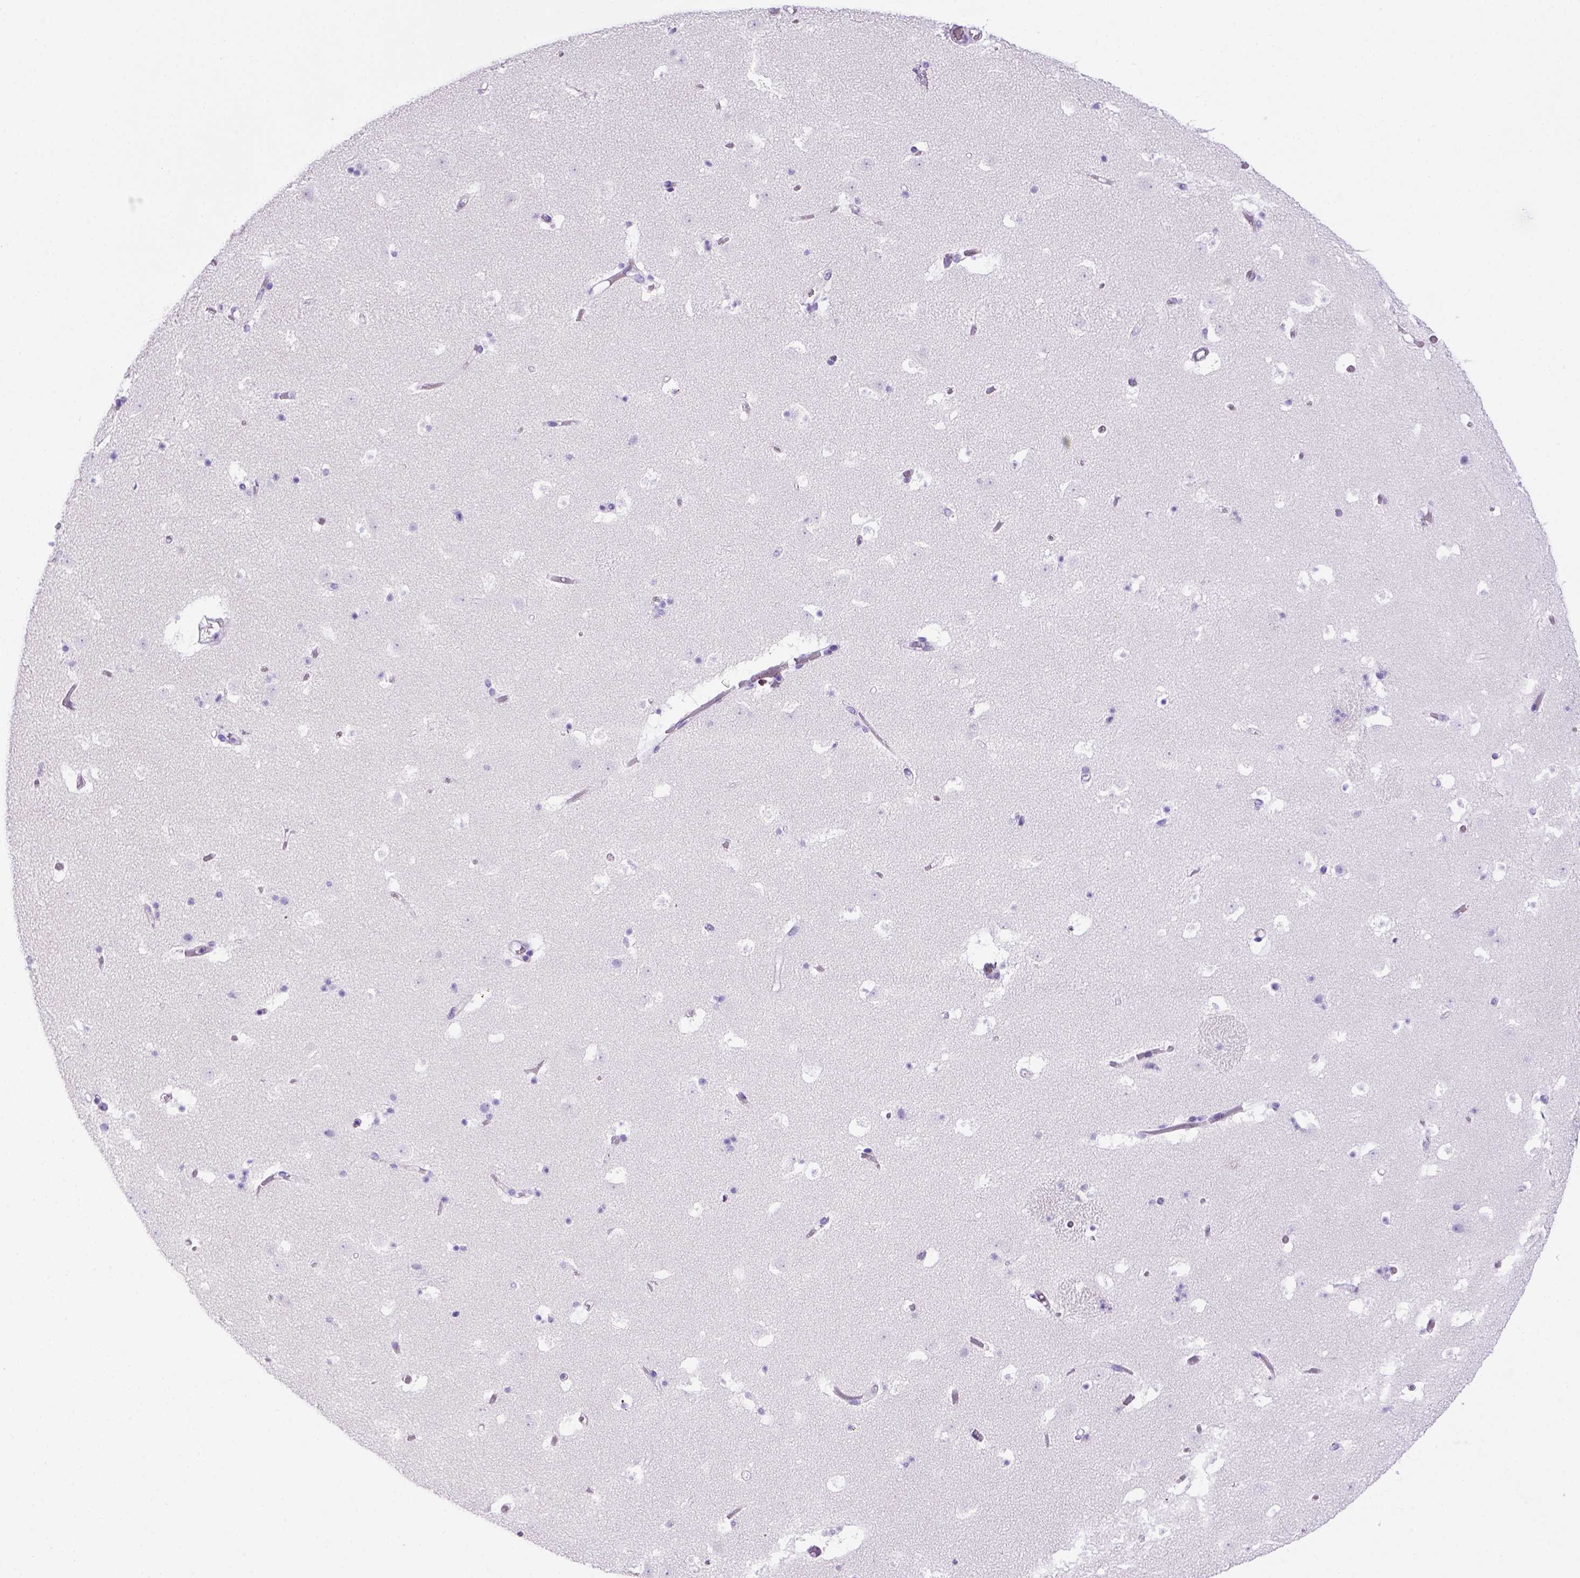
{"staining": {"intensity": "negative", "quantity": "none", "location": "none"}, "tissue": "caudate", "cell_type": "Glial cells", "image_type": "normal", "snomed": [{"axis": "morphology", "description": "Normal tissue, NOS"}, {"axis": "topography", "description": "Lateral ventricle wall"}], "caption": "This is an immunohistochemistry image of normal human caudate. There is no staining in glial cells.", "gene": "ITIH4", "patient": {"sex": "female", "age": 42}}